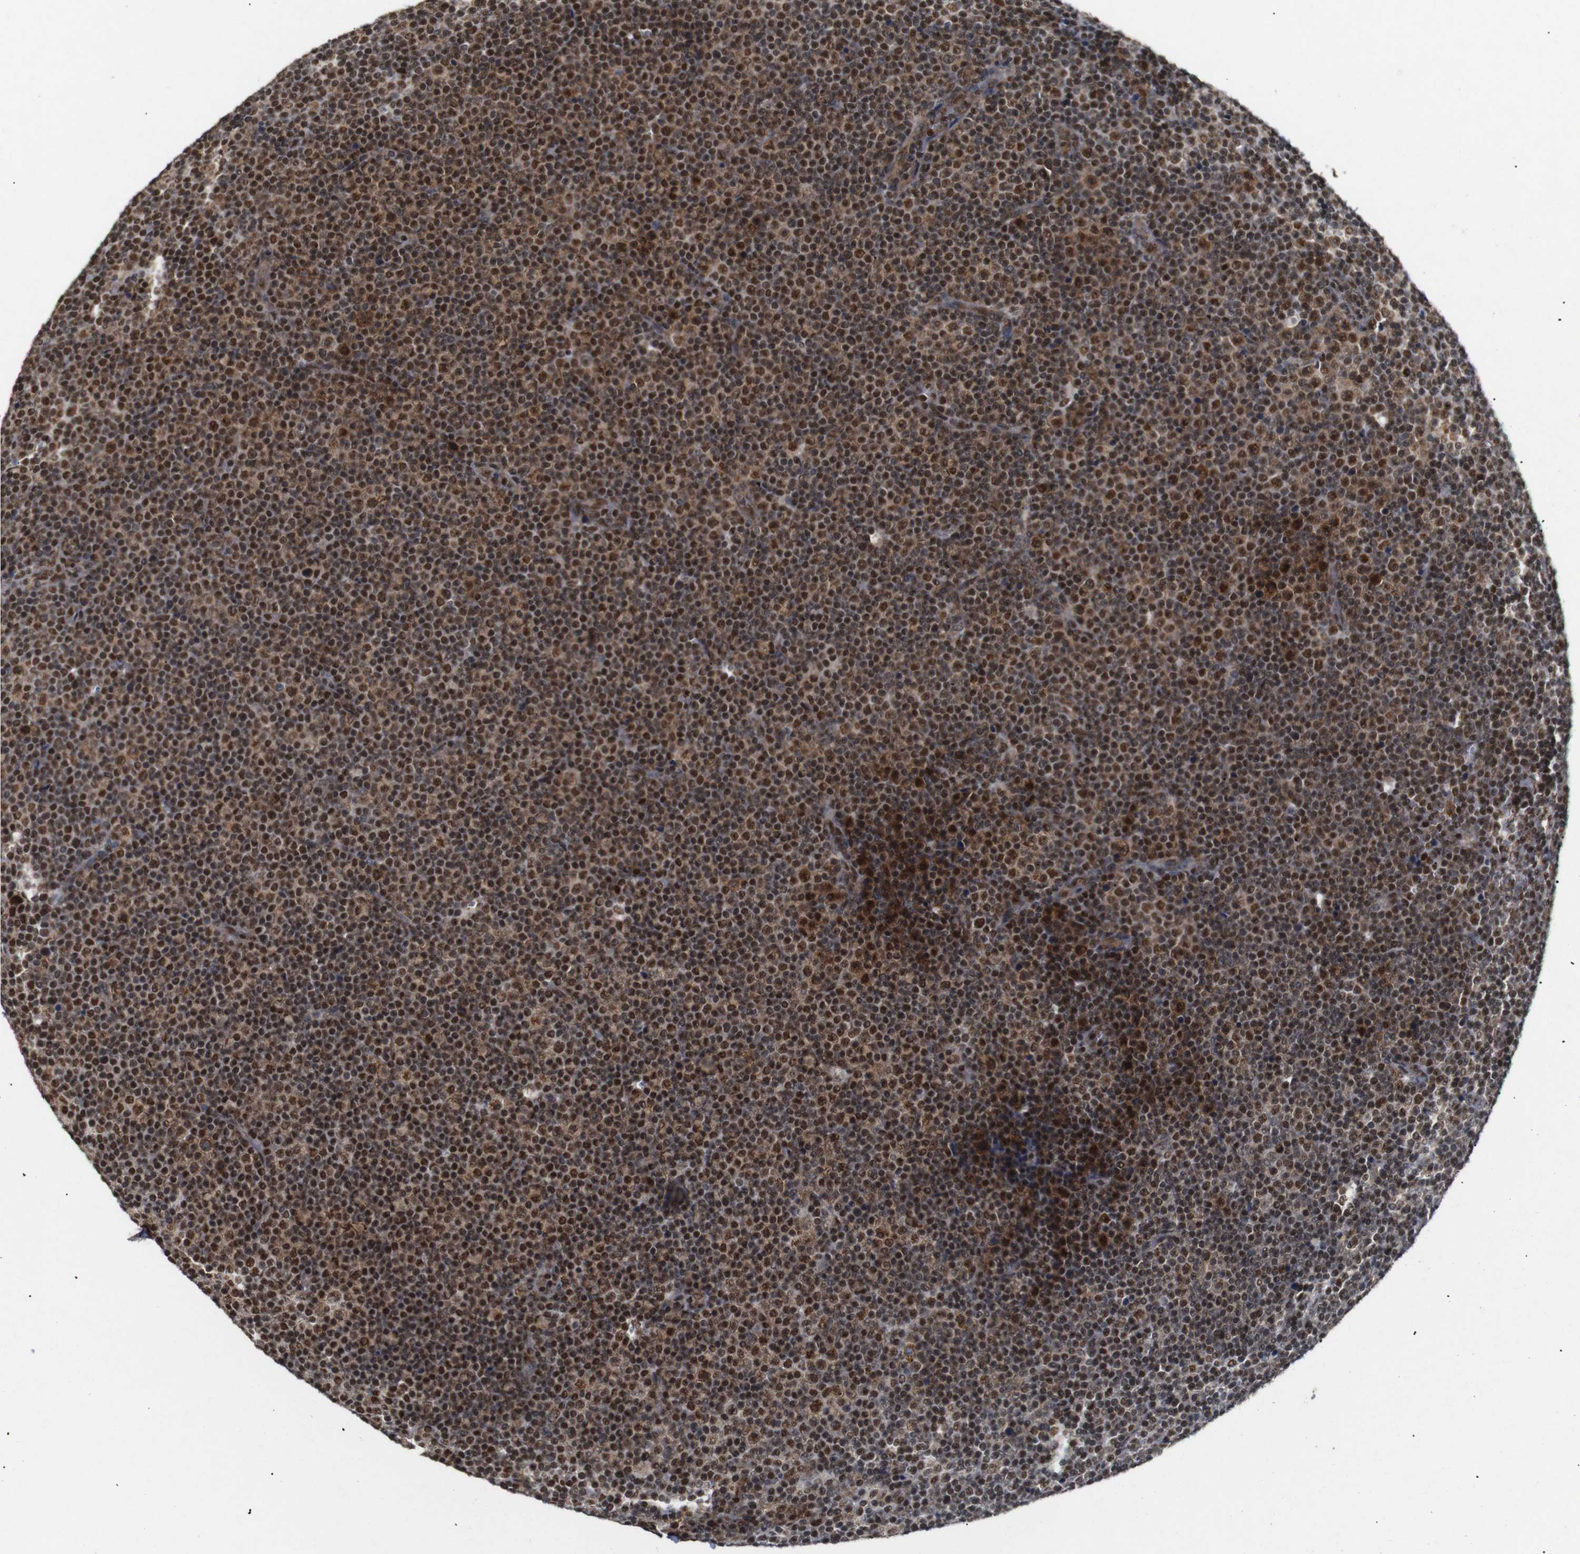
{"staining": {"intensity": "strong", "quantity": ">75%", "location": "cytoplasmic/membranous,nuclear"}, "tissue": "lymphoma", "cell_type": "Tumor cells", "image_type": "cancer", "snomed": [{"axis": "morphology", "description": "Malignant lymphoma, non-Hodgkin's type, Low grade"}, {"axis": "topography", "description": "Lymph node"}], "caption": "Tumor cells display strong cytoplasmic/membranous and nuclear staining in approximately >75% of cells in lymphoma.", "gene": "PYM1", "patient": {"sex": "female", "age": 67}}